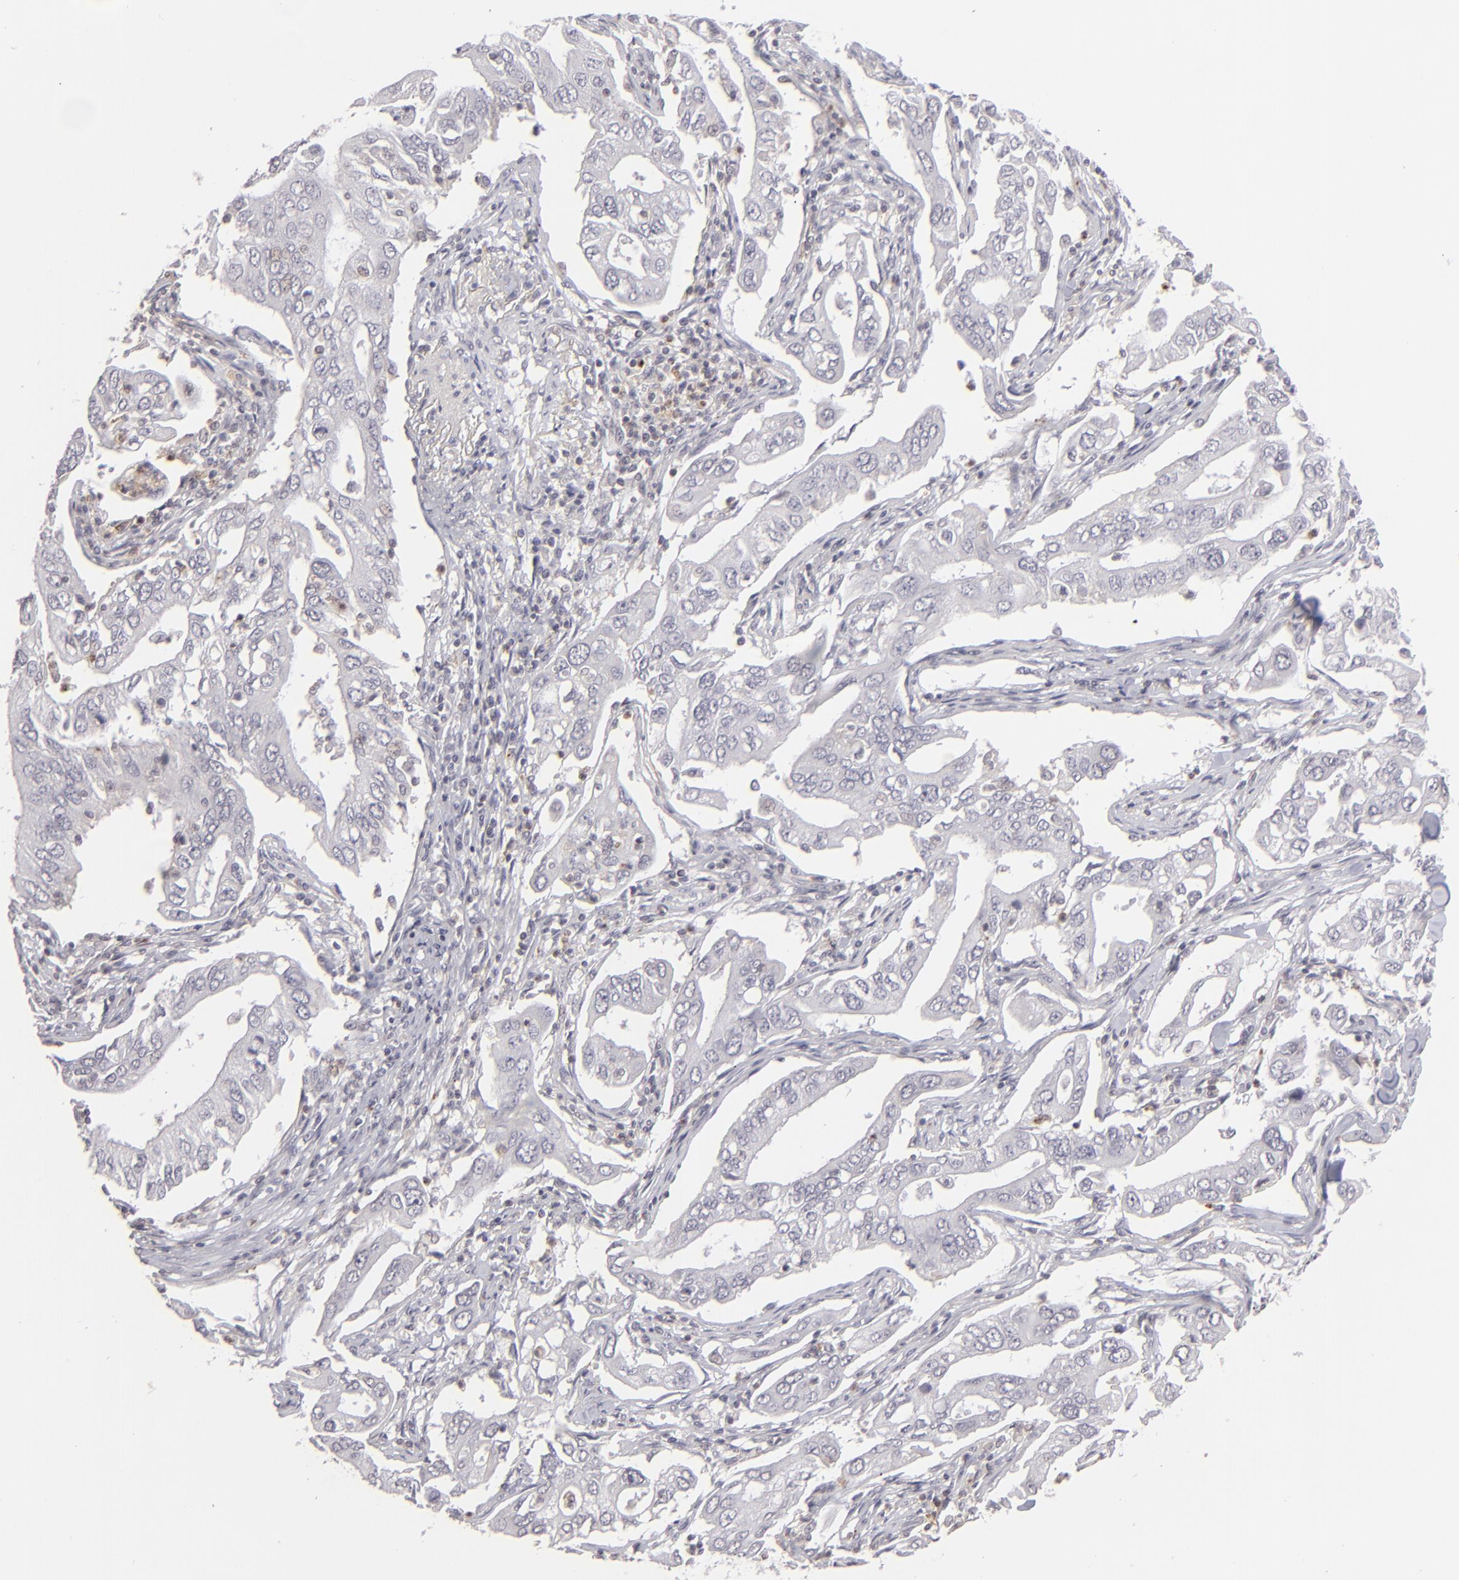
{"staining": {"intensity": "negative", "quantity": "none", "location": "none"}, "tissue": "lung cancer", "cell_type": "Tumor cells", "image_type": "cancer", "snomed": [{"axis": "morphology", "description": "Adenocarcinoma, NOS"}, {"axis": "topography", "description": "Lung"}], "caption": "Lung cancer stained for a protein using immunohistochemistry (IHC) demonstrates no staining tumor cells.", "gene": "CLDN2", "patient": {"sex": "male", "age": 48}}